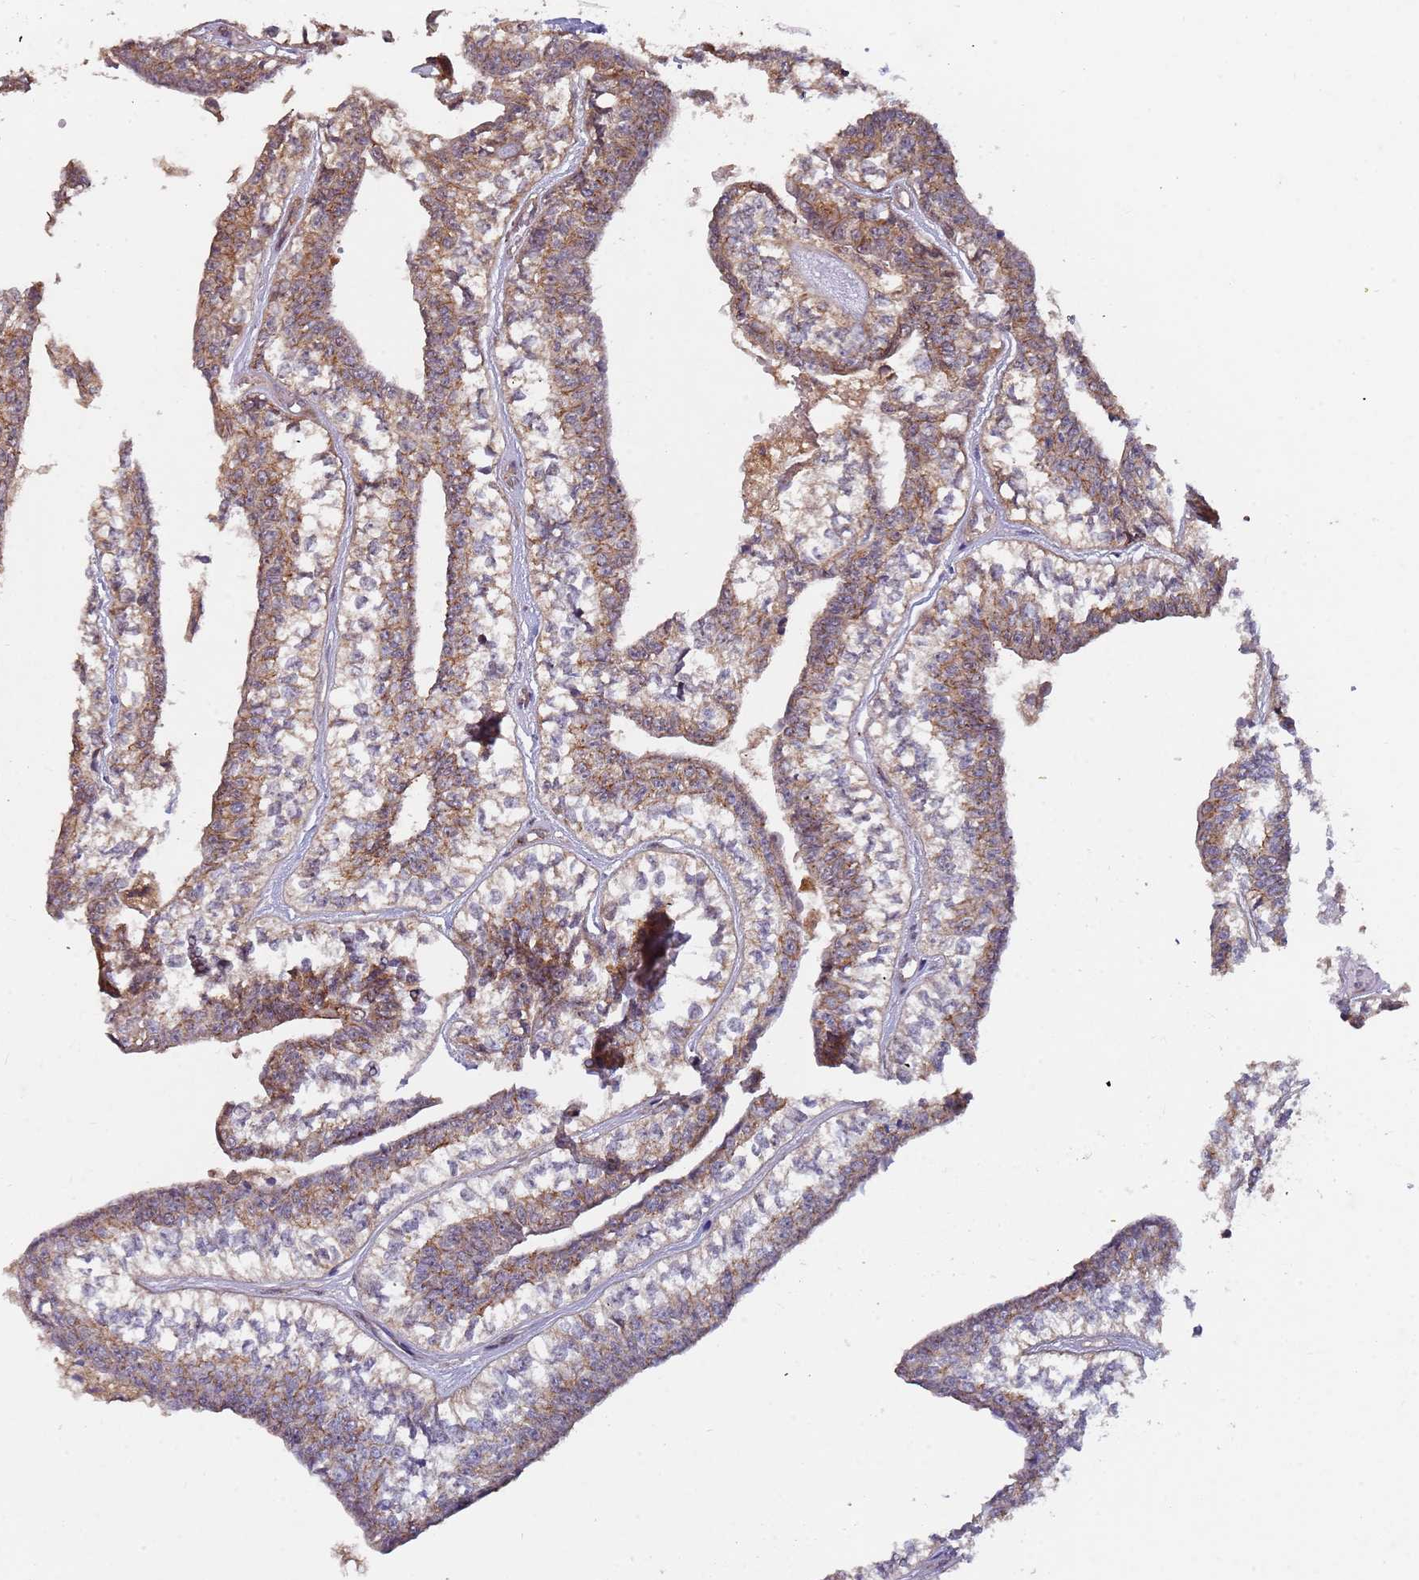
{"staining": {"intensity": "weak", "quantity": ">75%", "location": "cytoplasmic/membranous"}, "tissue": "head and neck cancer", "cell_type": "Tumor cells", "image_type": "cancer", "snomed": [{"axis": "morphology", "description": "Adenocarcinoma, NOS"}, {"axis": "topography", "description": "Head-Neck"}], "caption": "Head and neck adenocarcinoma stained with DAB IHC exhibits low levels of weak cytoplasmic/membranous staining in about >75% of tumor cells. (IHC, brightfield microscopy, high magnification).", "gene": "KANSL1L", "patient": {"sex": "female", "age": 73}}